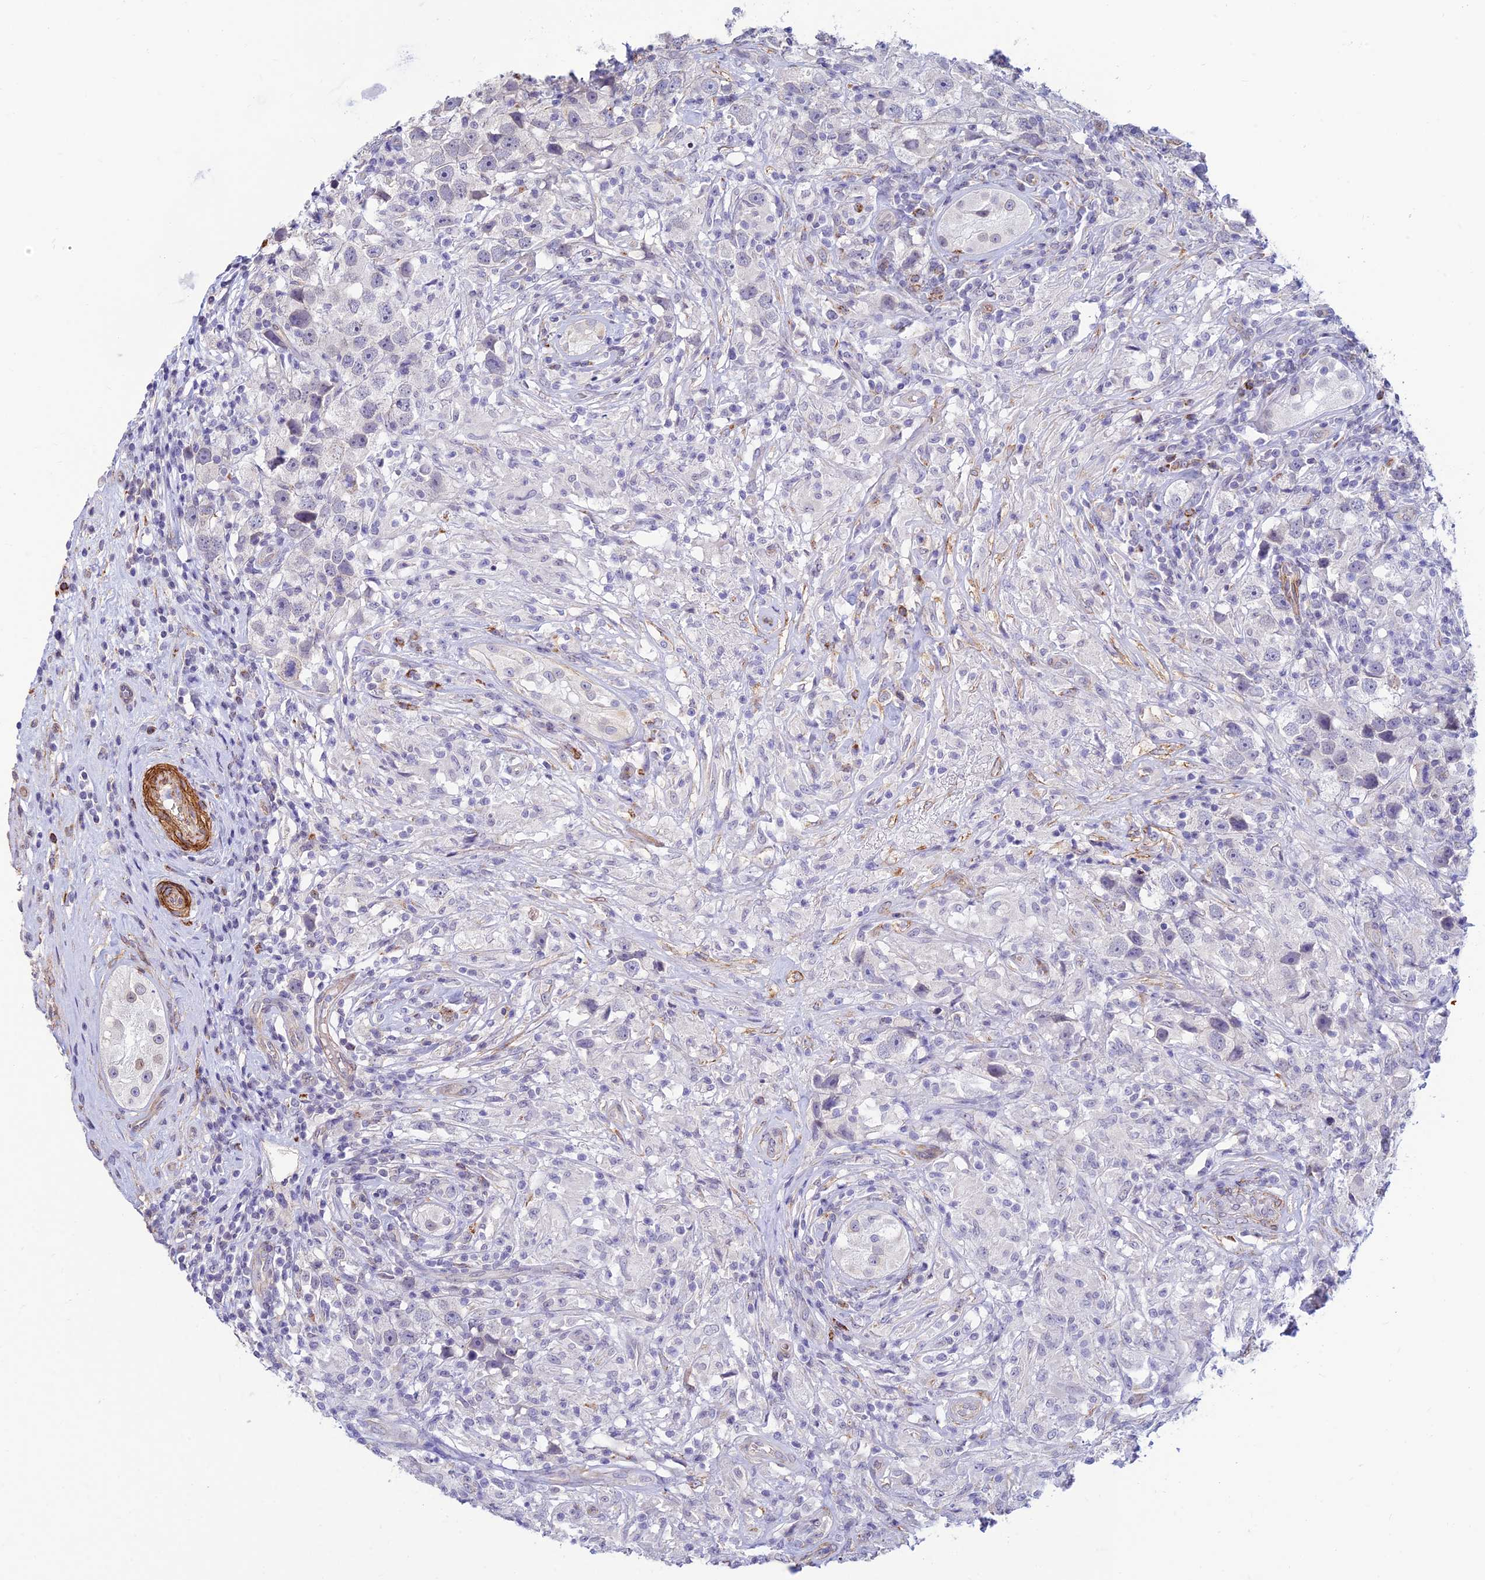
{"staining": {"intensity": "negative", "quantity": "none", "location": "none"}, "tissue": "testis cancer", "cell_type": "Tumor cells", "image_type": "cancer", "snomed": [{"axis": "morphology", "description": "Seminoma, NOS"}, {"axis": "topography", "description": "Testis"}], "caption": "Immunohistochemical staining of seminoma (testis) exhibits no significant positivity in tumor cells.", "gene": "ALDH1L2", "patient": {"sex": "male", "age": 49}}